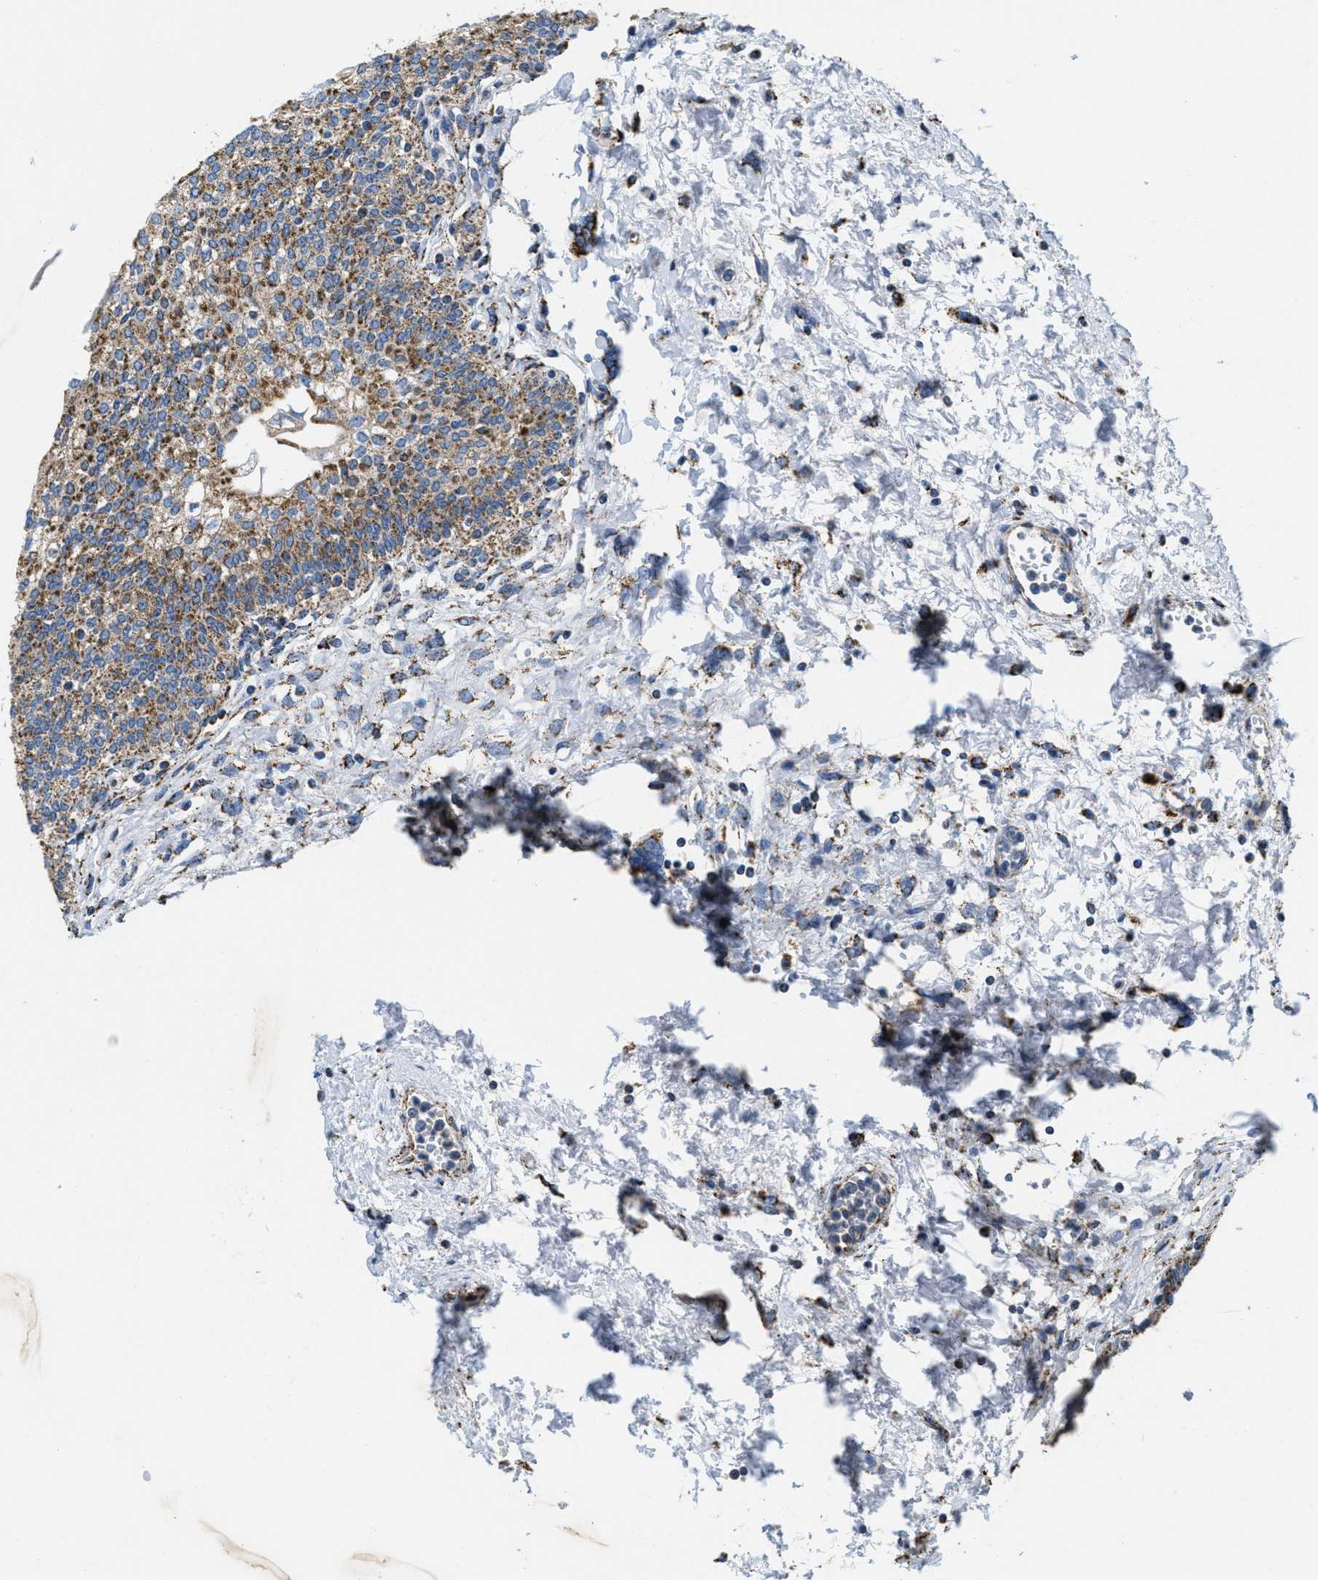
{"staining": {"intensity": "moderate", "quantity": ">75%", "location": "cytoplasmic/membranous"}, "tissue": "urinary bladder", "cell_type": "Urothelial cells", "image_type": "normal", "snomed": [{"axis": "morphology", "description": "Normal tissue, NOS"}, {"axis": "topography", "description": "Urinary bladder"}], "caption": "DAB immunohistochemical staining of benign human urinary bladder displays moderate cytoplasmic/membranous protein staining in about >75% of urothelial cells.", "gene": "KCNJ5", "patient": {"sex": "male", "age": 55}}